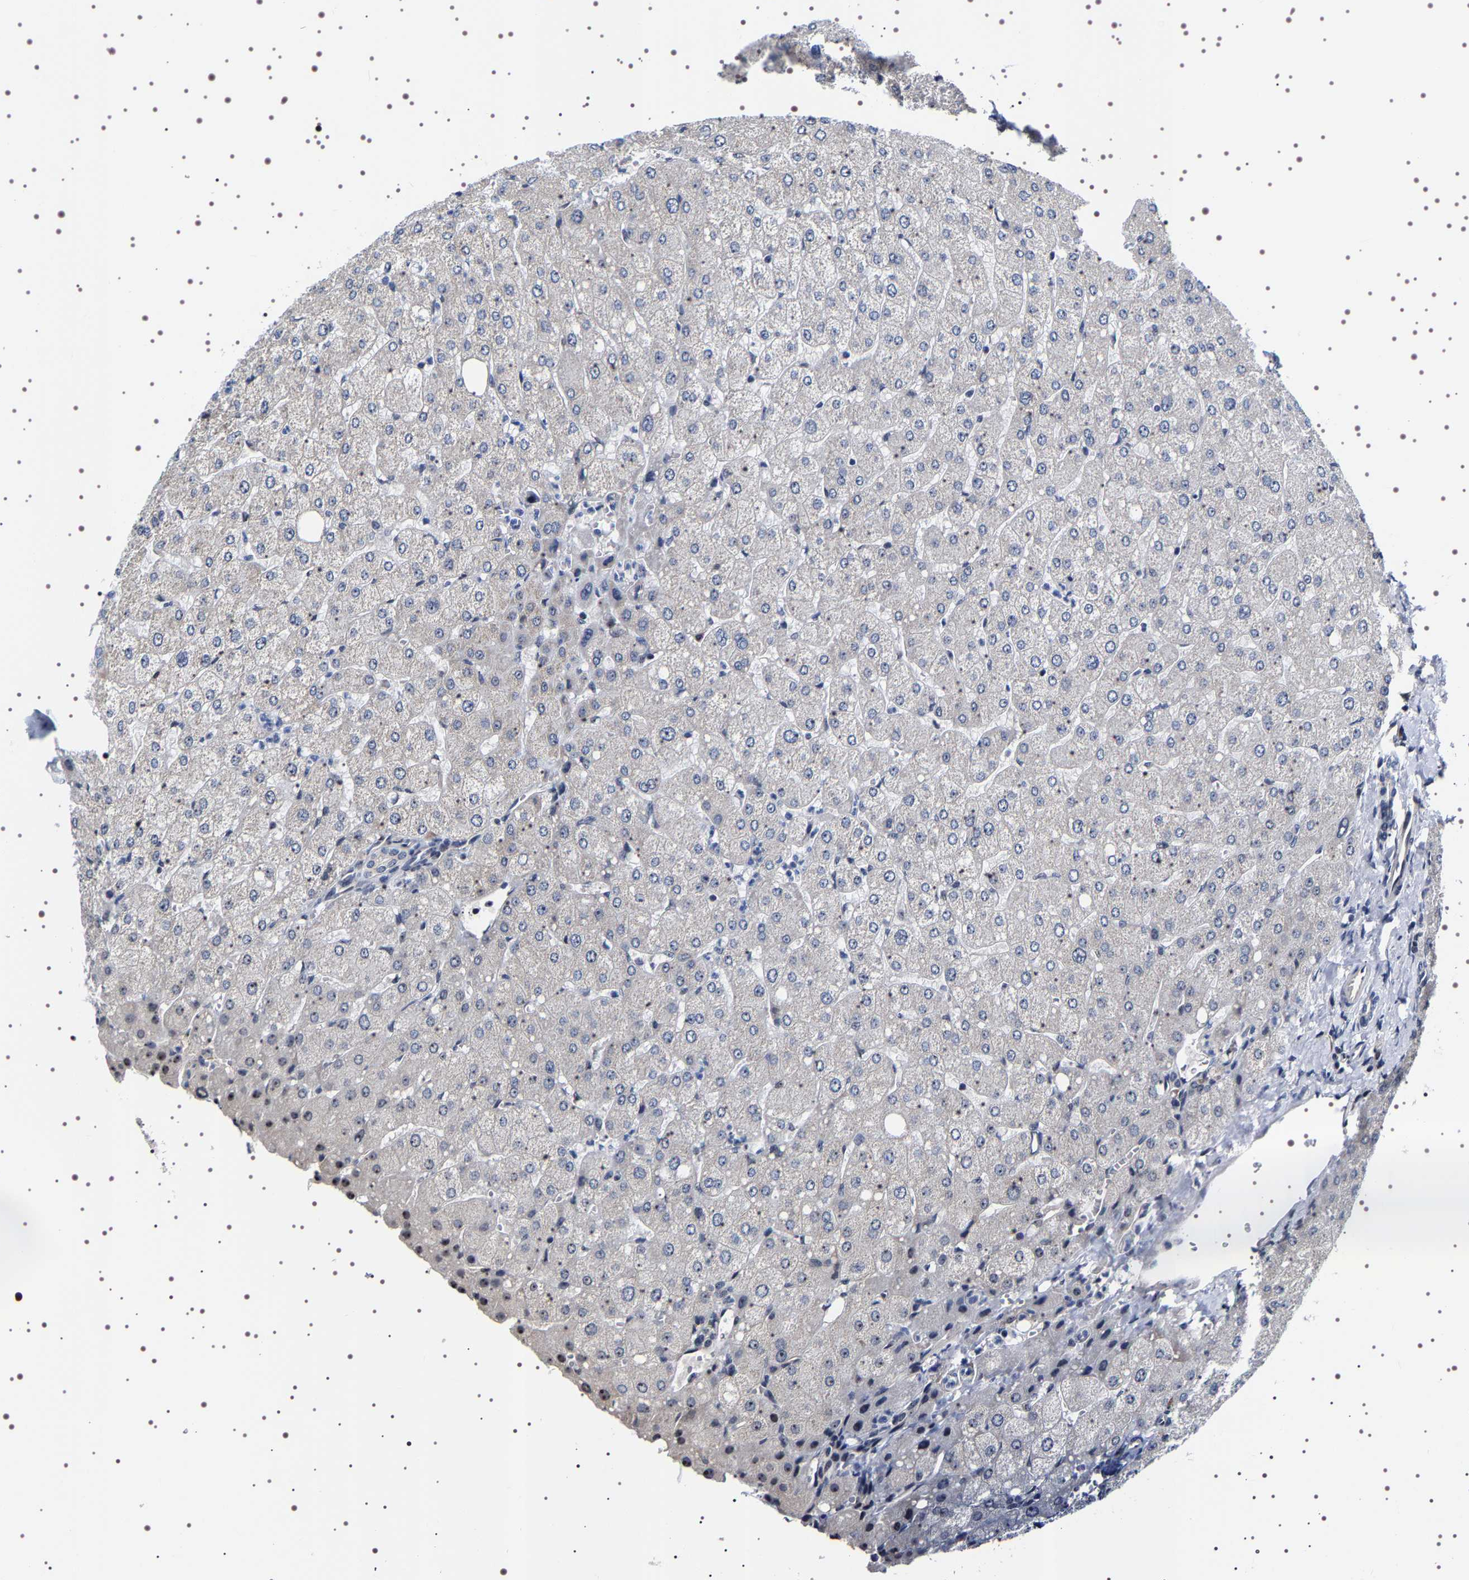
{"staining": {"intensity": "negative", "quantity": "none", "location": "none"}, "tissue": "liver", "cell_type": "Cholangiocytes", "image_type": "normal", "snomed": [{"axis": "morphology", "description": "Normal tissue, NOS"}, {"axis": "topography", "description": "Liver"}], "caption": "This image is of normal liver stained with IHC to label a protein in brown with the nuclei are counter-stained blue. There is no staining in cholangiocytes. (DAB immunohistochemistry (IHC), high magnification).", "gene": "GNL3", "patient": {"sex": "male", "age": 55}}